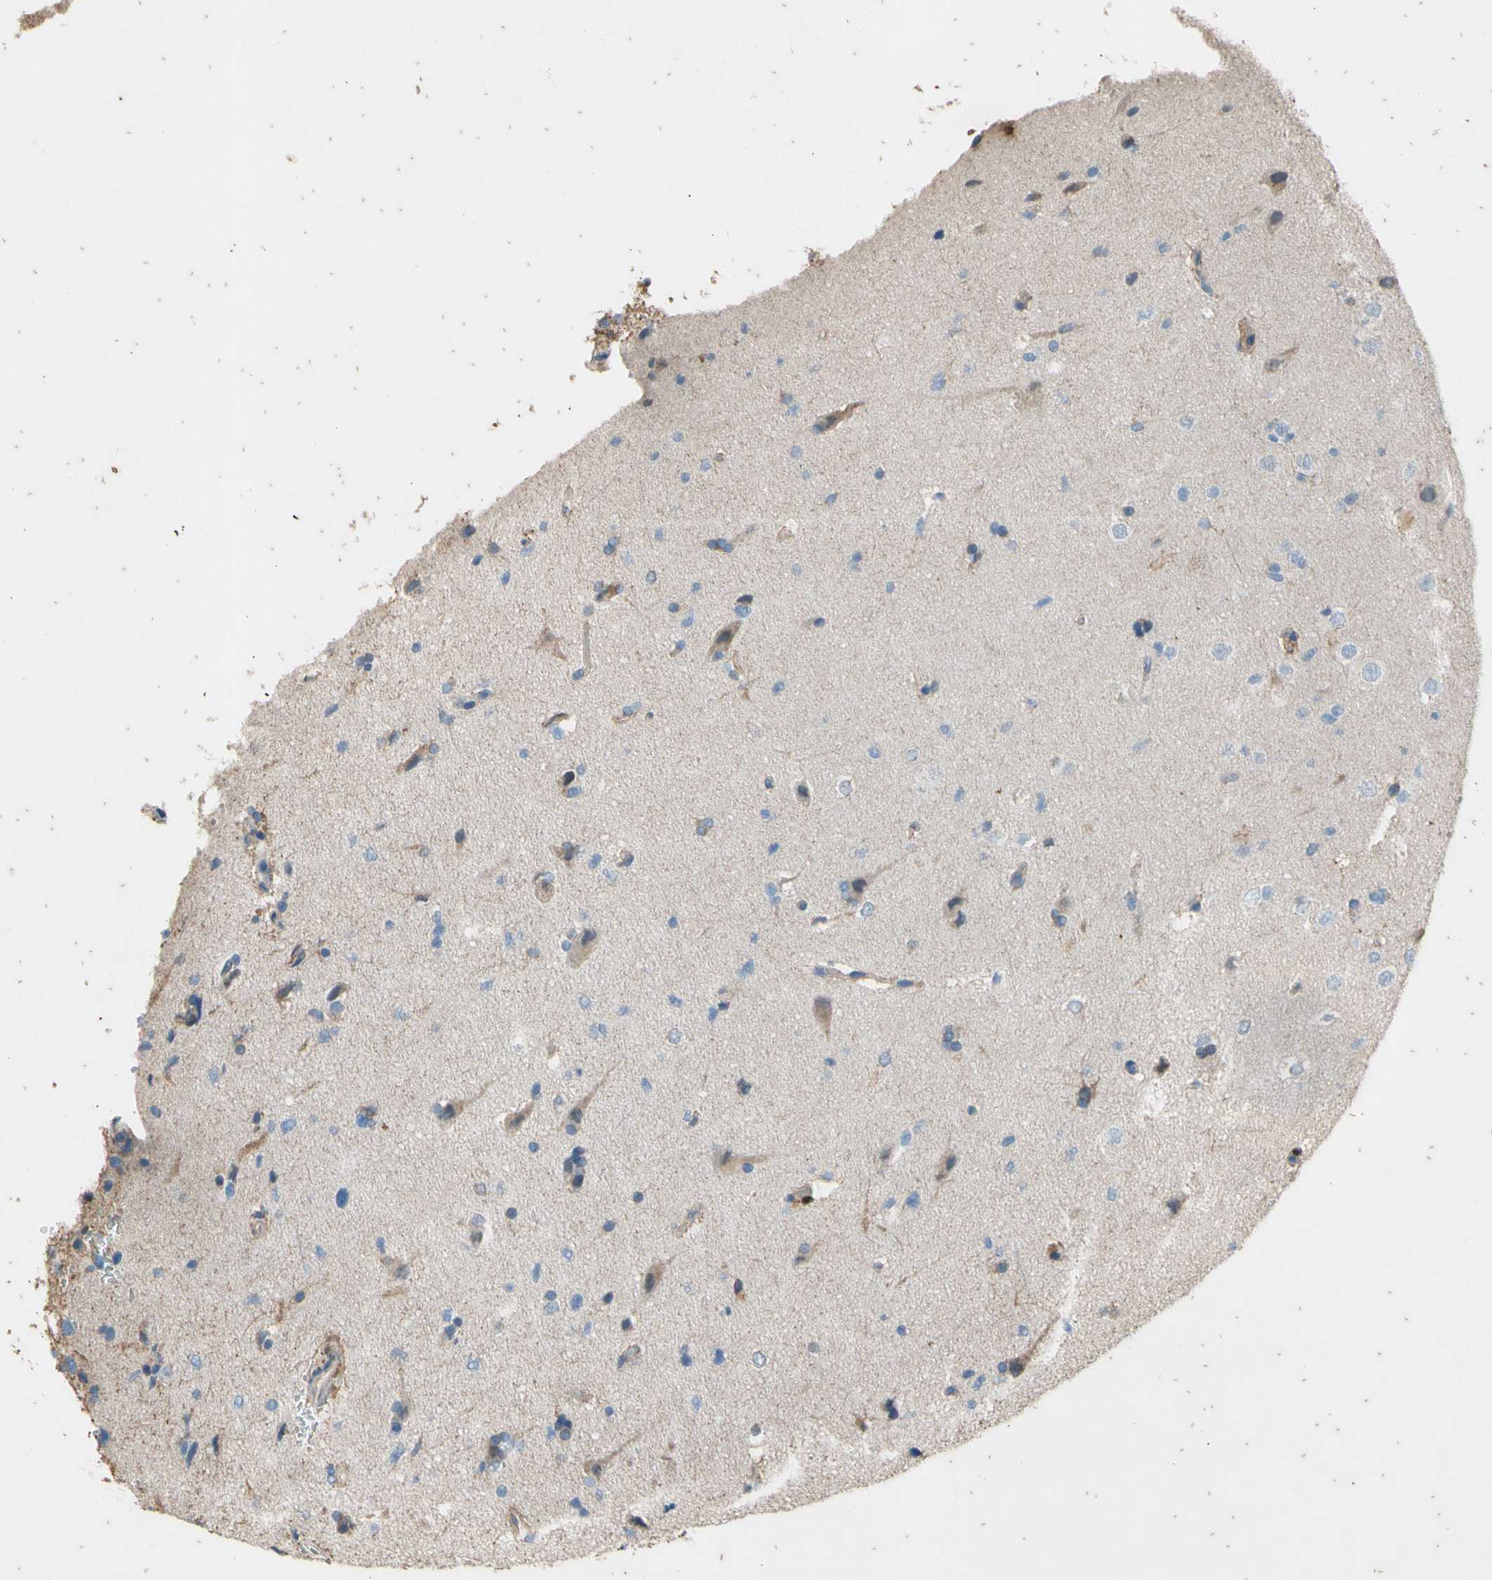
{"staining": {"intensity": "weak", "quantity": "<25%", "location": "cytoplasmic/membranous"}, "tissue": "glioma", "cell_type": "Tumor cells", "image_type": "cancer", "snomed": [{"axis": "morphology", "description": "Glioma, malignant, Low grade"}, {"axis": "topography", "description": "Brain"}], "caption": "There is no significant expression in tumor cells of malignant glioma (low-grade).", "gene": "TBX21", "patient": {"sex": "female", "age": 37}}